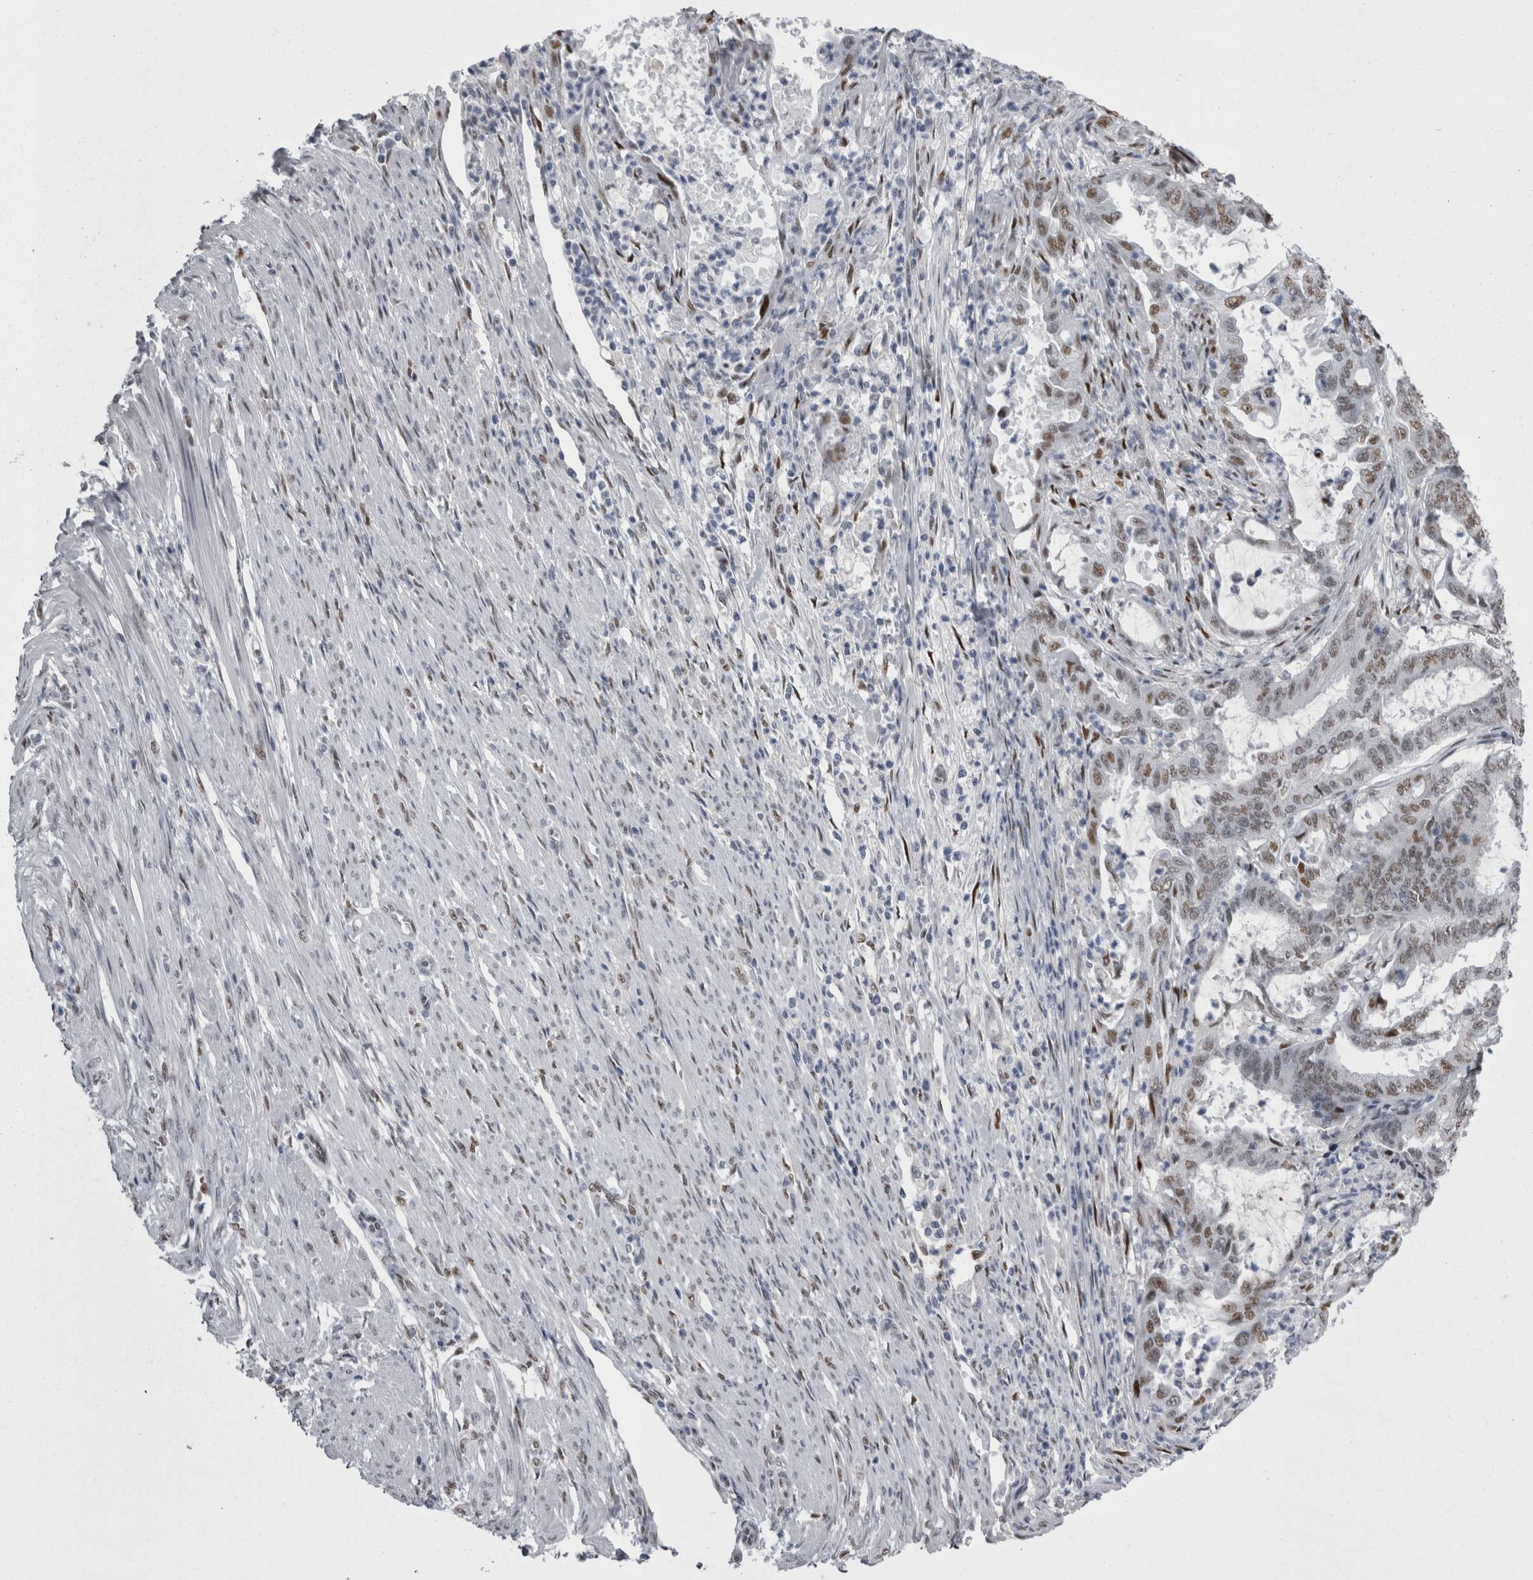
{"staining": {"intensity": "weak", "quantity": ">75%", "location": "nuclear"}, "tissue": "endometrial cancer", "cell_type": "Tumor cells", "image_type": "cancer", "snomed": [{"axis": "morphology", "description": "Adenocarcinoma, NOS"}, {"axis": "topography", "description": "Endometrium"}], "caption": "Human adenocarcinoma (endometrial) stained with a brown dye shows weak nuclear positive positivity in approximately >75% of tumor cells.", "gene": "C1orf54", "patient": {"sex": "female", "age": 51}}